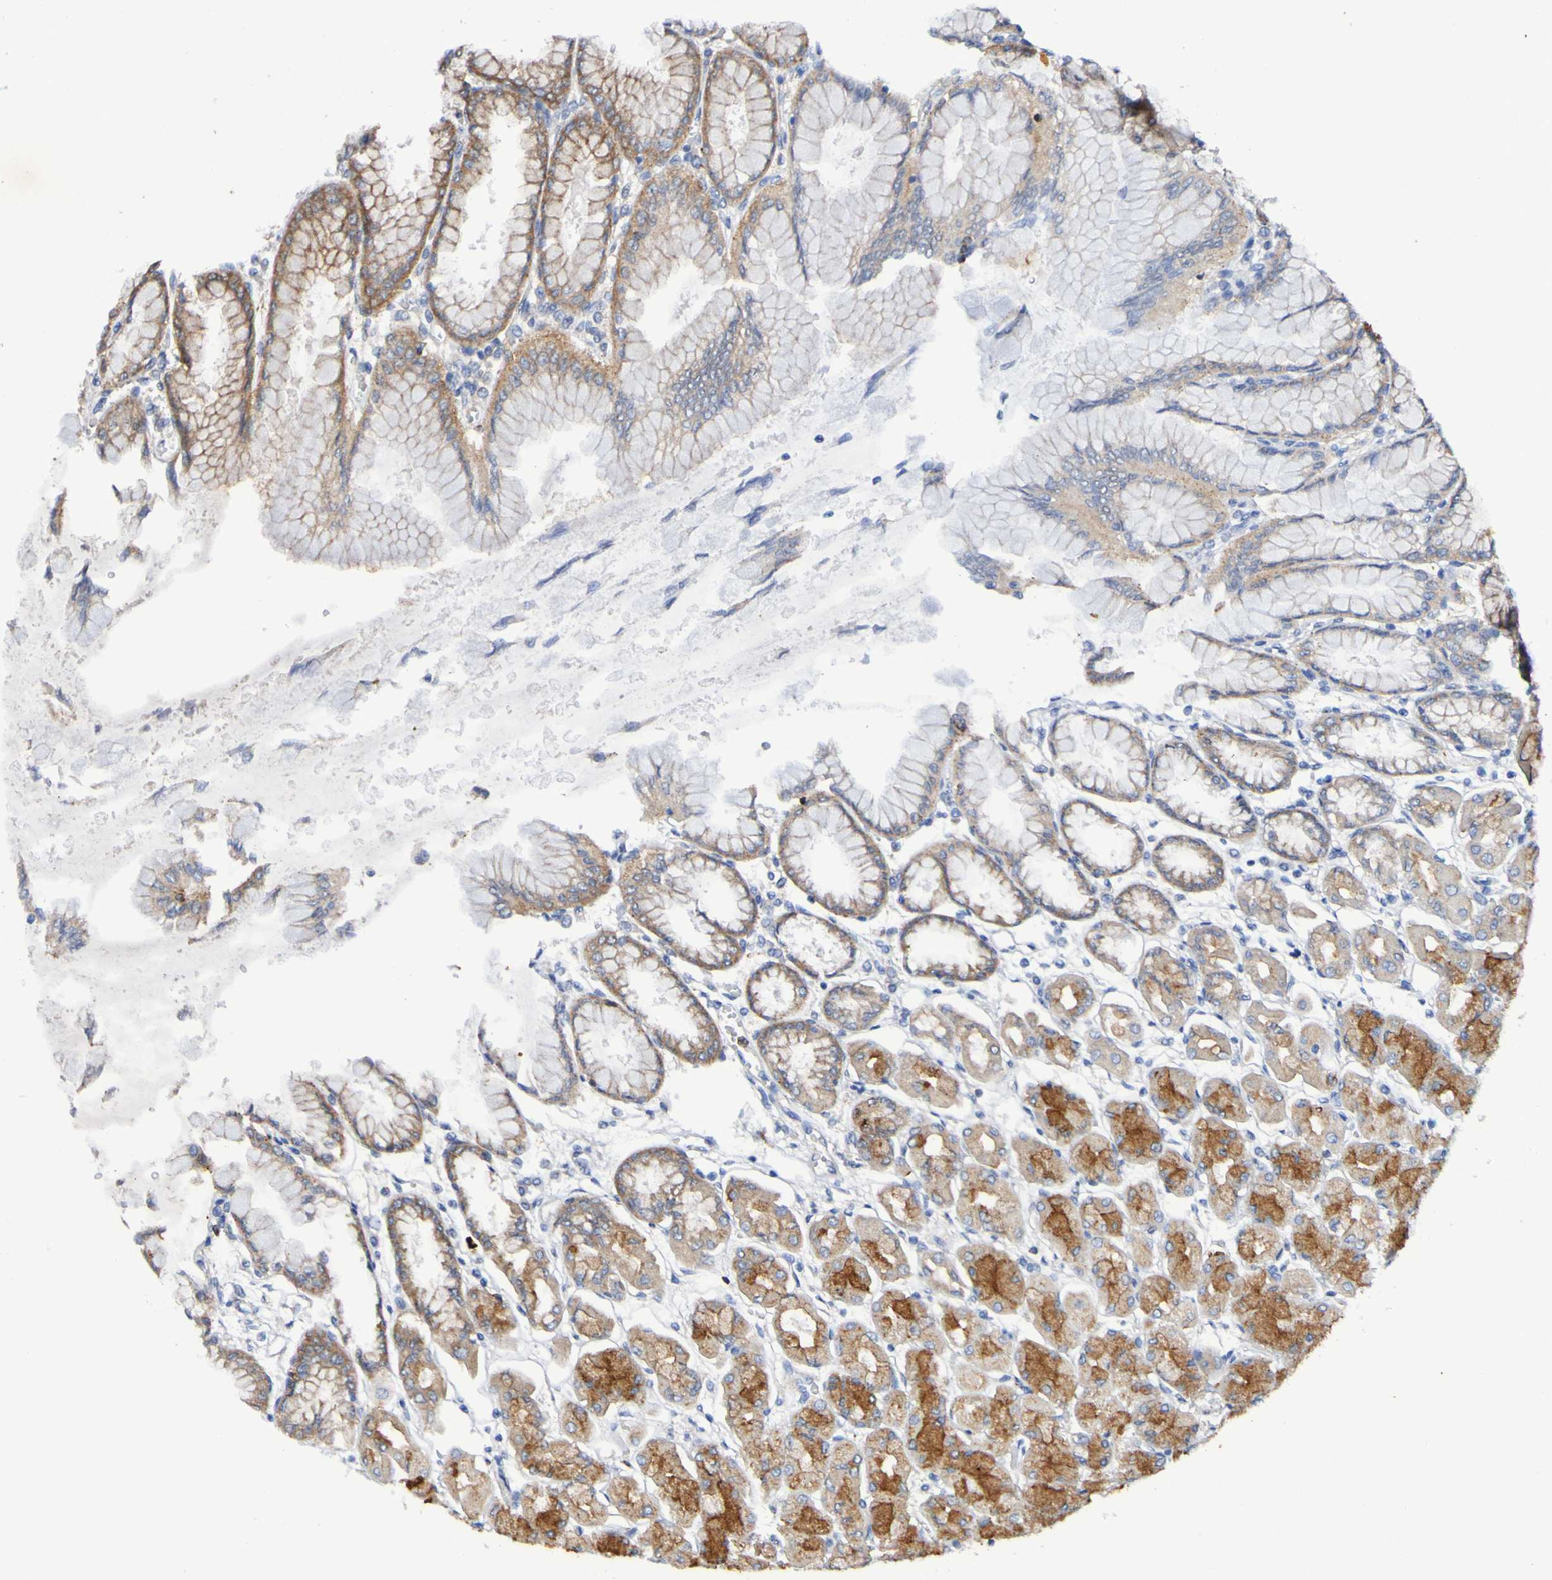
{"staining": {"intensity": "moderate", "quantity": "25%-75%", "location": "cytoplasmic/membranous"}, "tissue": "stomach", "cell_type": "Glandular cells", "image_type": "normal", "snomed": [{"axis": "morphology", "description": "Normal tissue, NOS"}, {"axis": "topography", "description": "Stomach, upper"}], "caption": "Immunohistochemistry (IHC) photomicrograph of normal stomach: stomach stained using immunohistochemistry (IHC) shows medium levels of moderate protein expression localized specifically in the cytoplasmic/membranous of glandular cells, appearing as a cytoplasmic/membranous brown color.", "gene": "GJB1", "patient": {"sex": "female", "age": 56}}